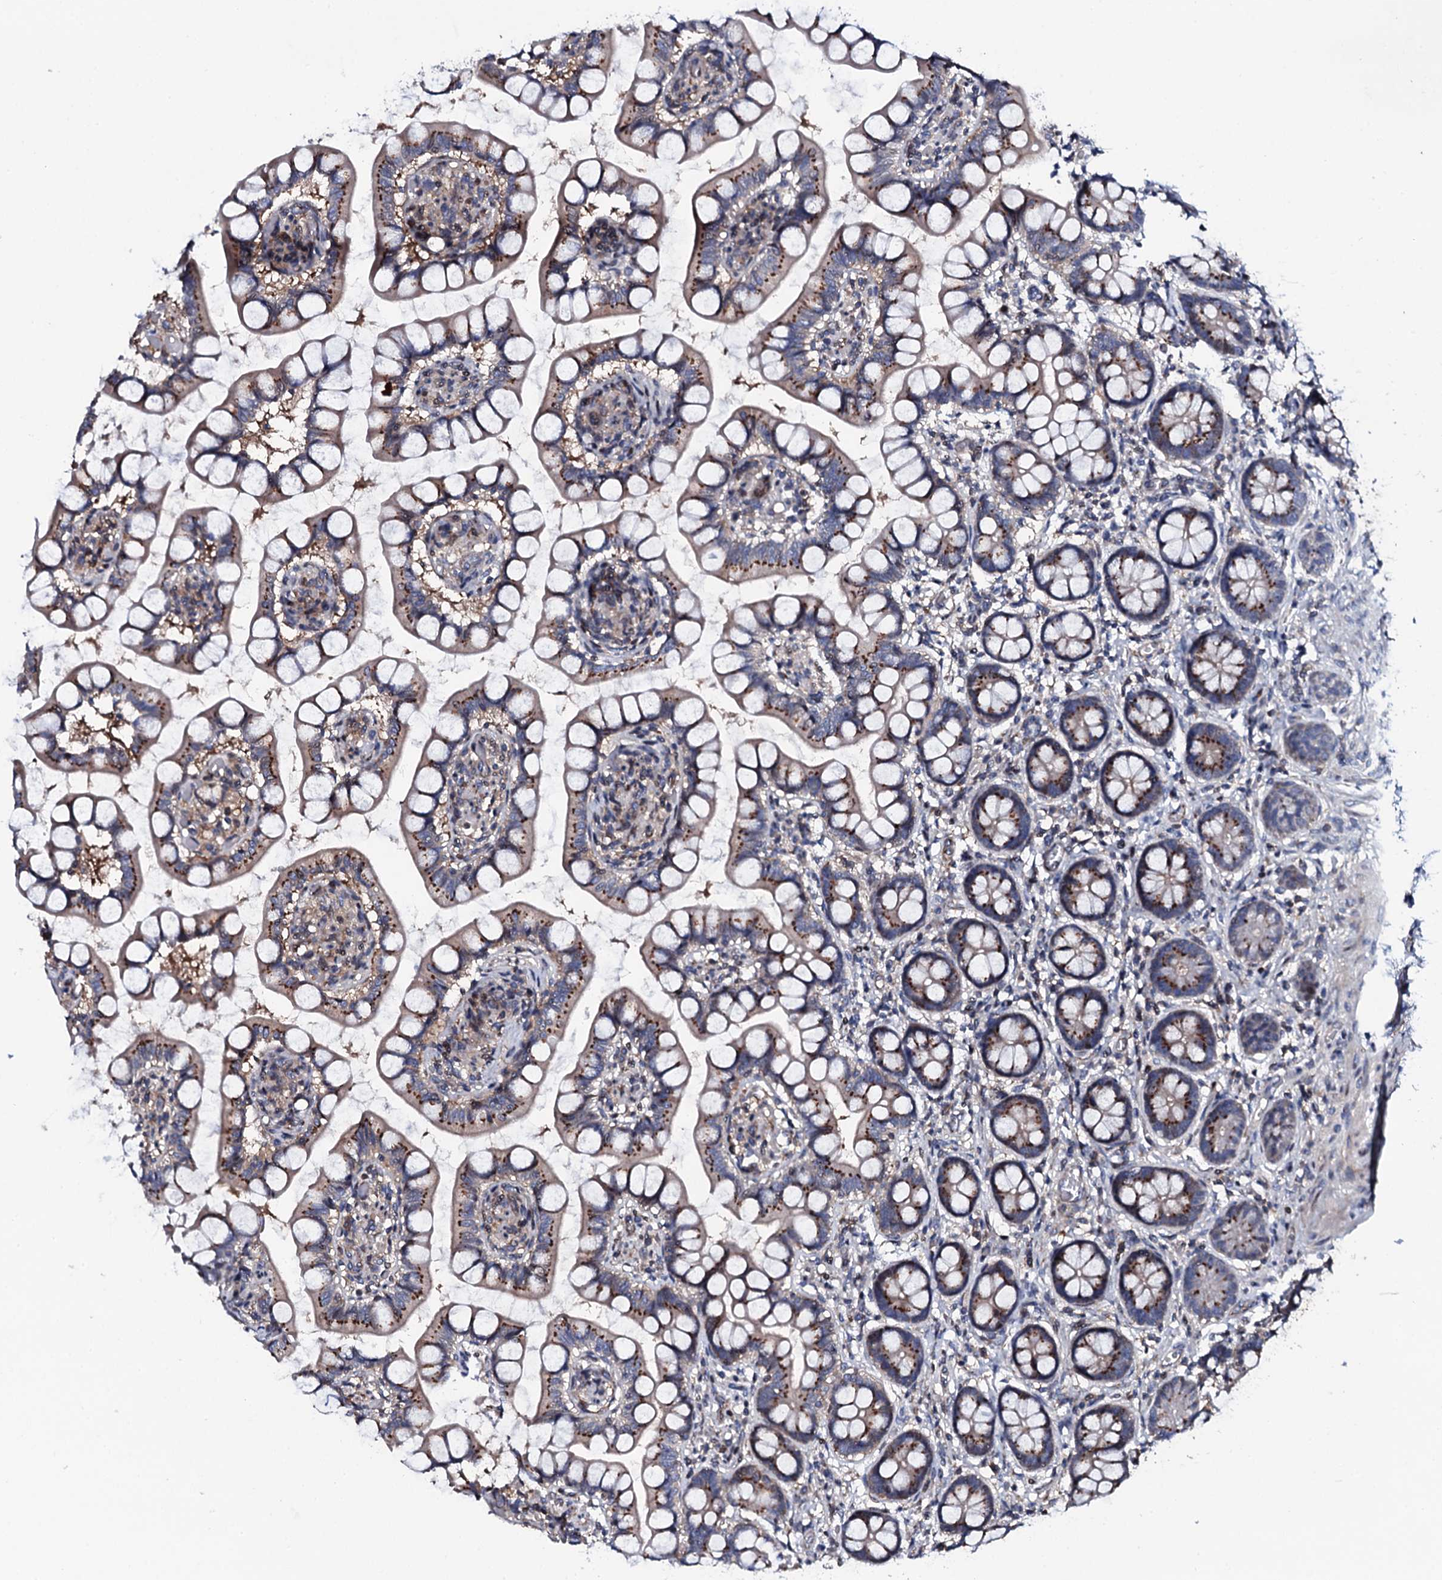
{"staining": {"intensity": "strong", "quantity": "25%-75%", "location": "cytoplasmic/membranous"}, "tissue": "small intestine", "cell_type": "Glandular cells", "image_type": "normal", "snomed": [{"axis": "morphology", "description": "Normal tissue, NOS"}, {"axis": "topography", "description": "Small intestine"}], "caption": "About 25%-75% of glandular cells in normal human small intestine exhibit strong cytoplasmic/membranous protein positivity as visualized by brown immunohistochemical staining.", "gene": "PLET1", "patient": {"sex": "male", "age": 52}}